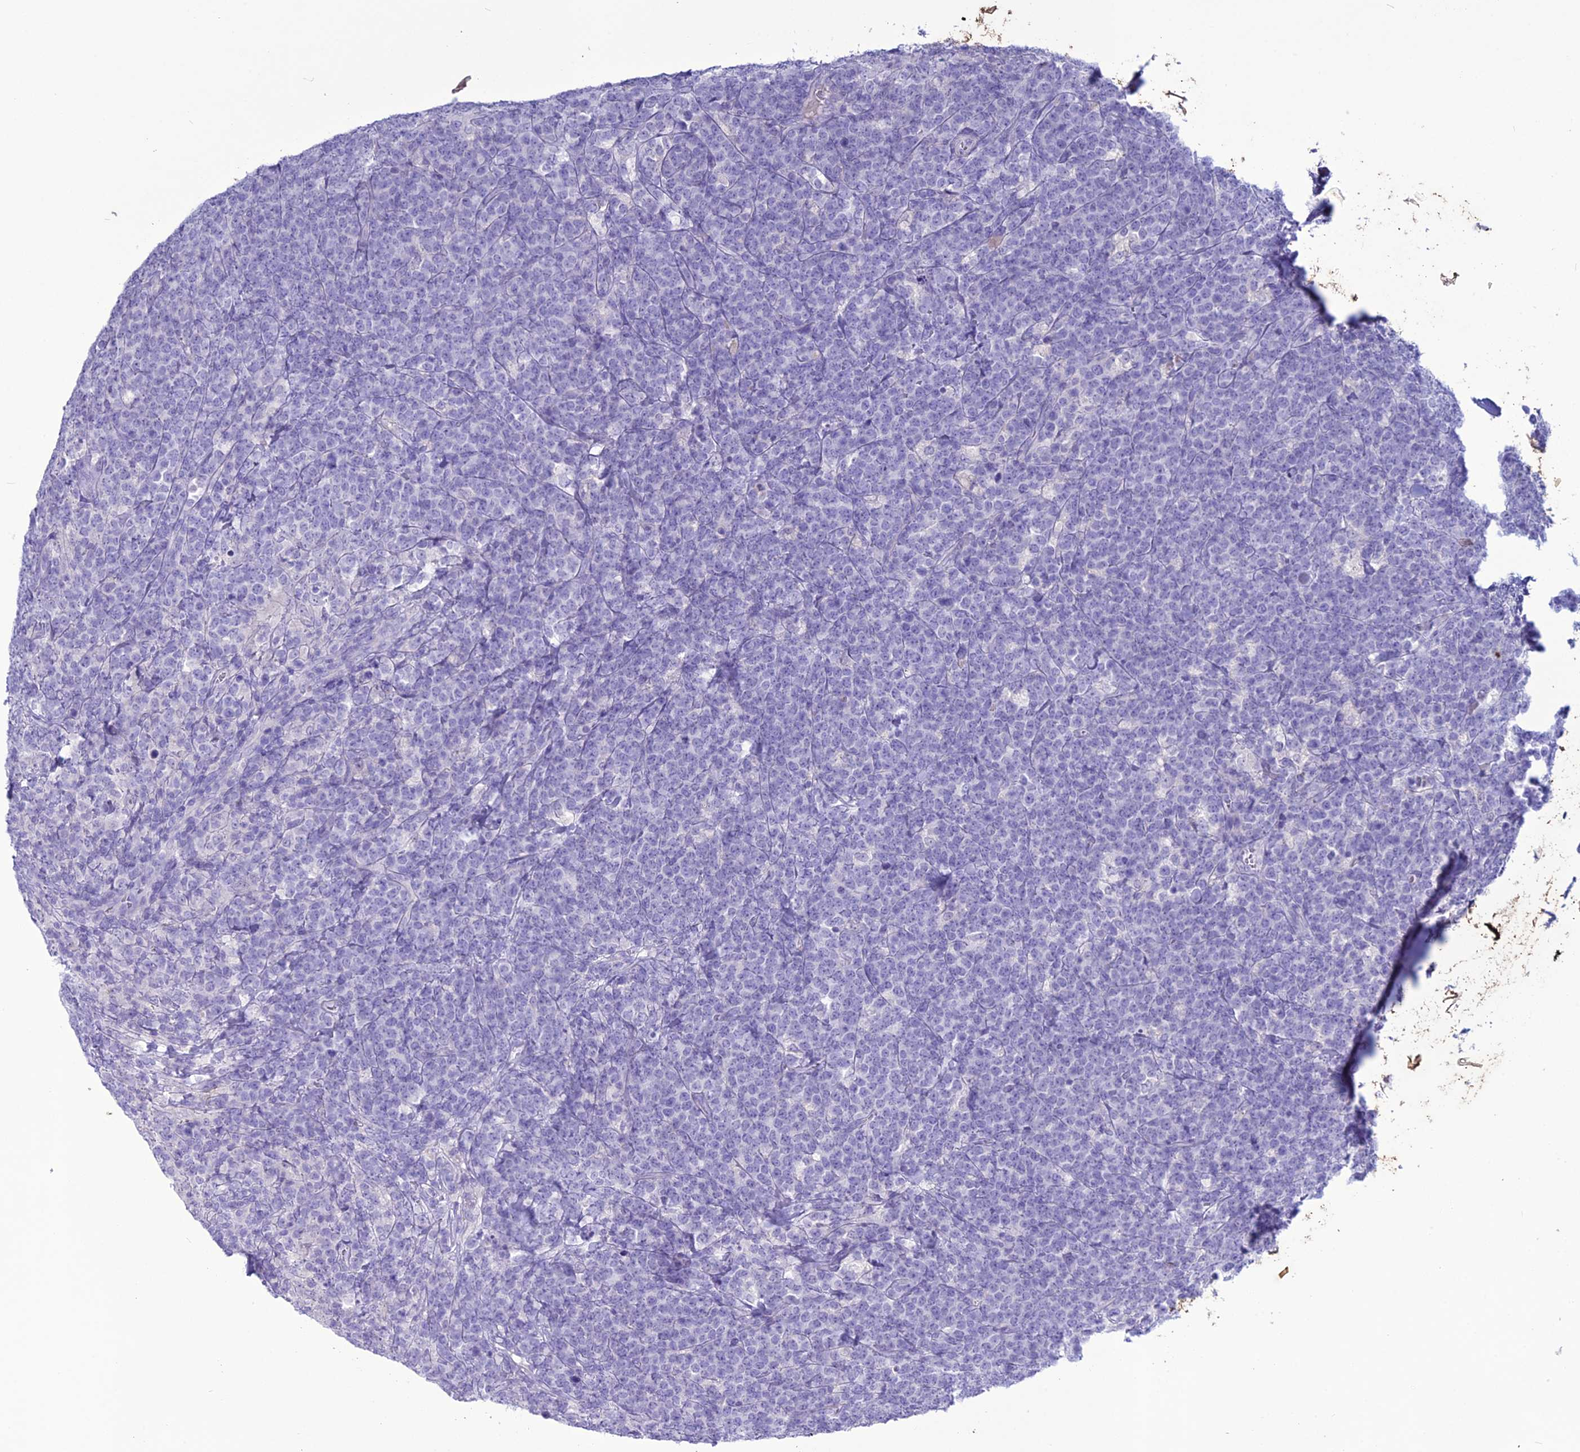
{"staining": {"intensity": "negative", "quantity": "none", "location": "none"}, "tissue": "lymphoma", "cell_type": "Tumor cells", "image_type": "cancer", "snomed": [{"axis": "morphology", "description": "Malignant lymphoma, non-Hodgkin's type, High grade"}, {"axis": "topography", "description": "Small intestine"}], "caption": "Tumor cells show no significant protein expression in malignant lymphoma, non-Hodgkin's type (high-grade). Nuclei are stained in blue.", "gene": "CLEC2L", "patient": {"sex": "male", "age": 8}}